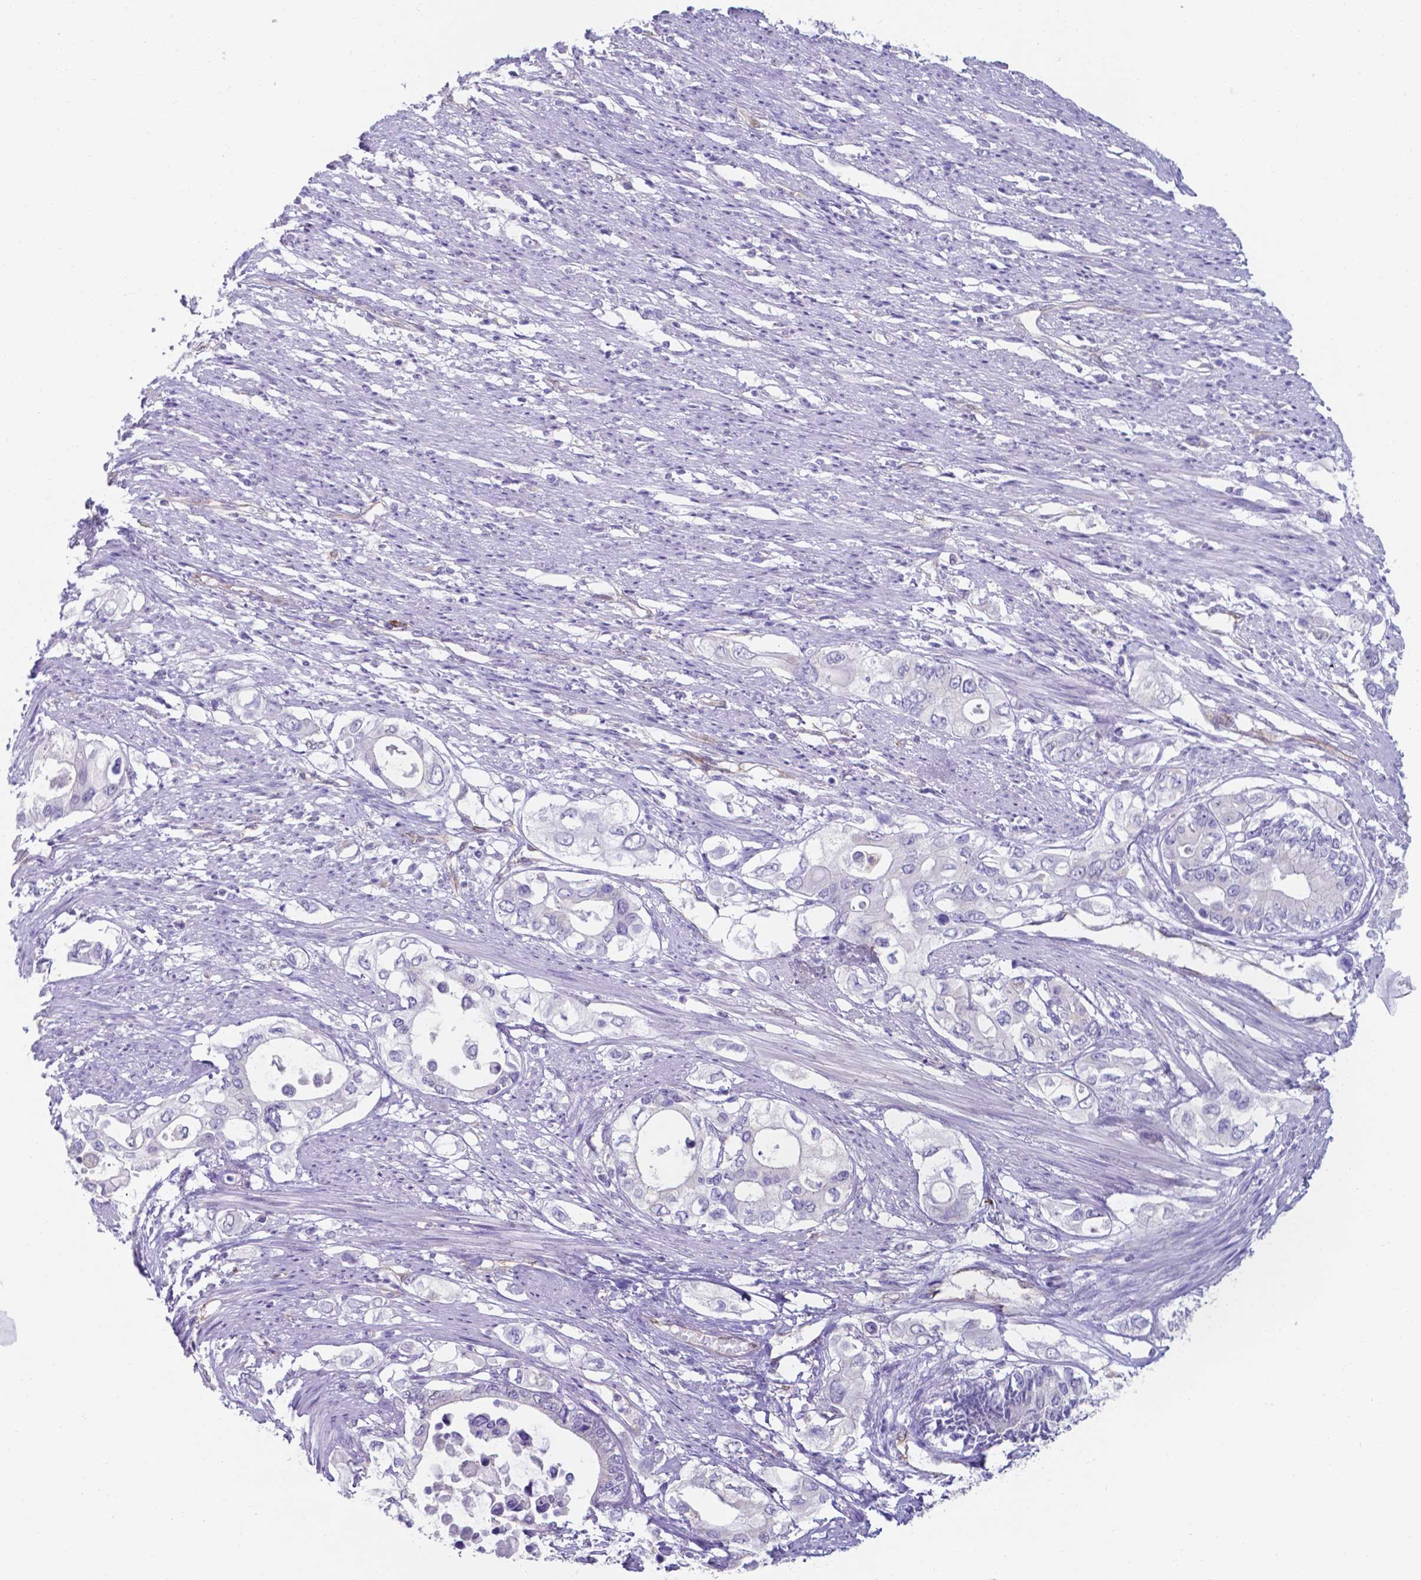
{"staining": {"intensity": "negative", "quantity": "none", "location": "none"}, "tissue": "pancreatic cancer", "cell_type": "Tumor cells", "image_type": "cancer", "snomed": [{"axis": "morphology", "description": "Adenocarcinoma, NOS"}, {"axis": "topography", "description": "Pancreas"}], "caption": "Tumor cells are negative for protein expression in human adenocarcinoma (pancreatic).", "gene": "UBE2J1", "patient": {"sex": "female", "age": 63}}